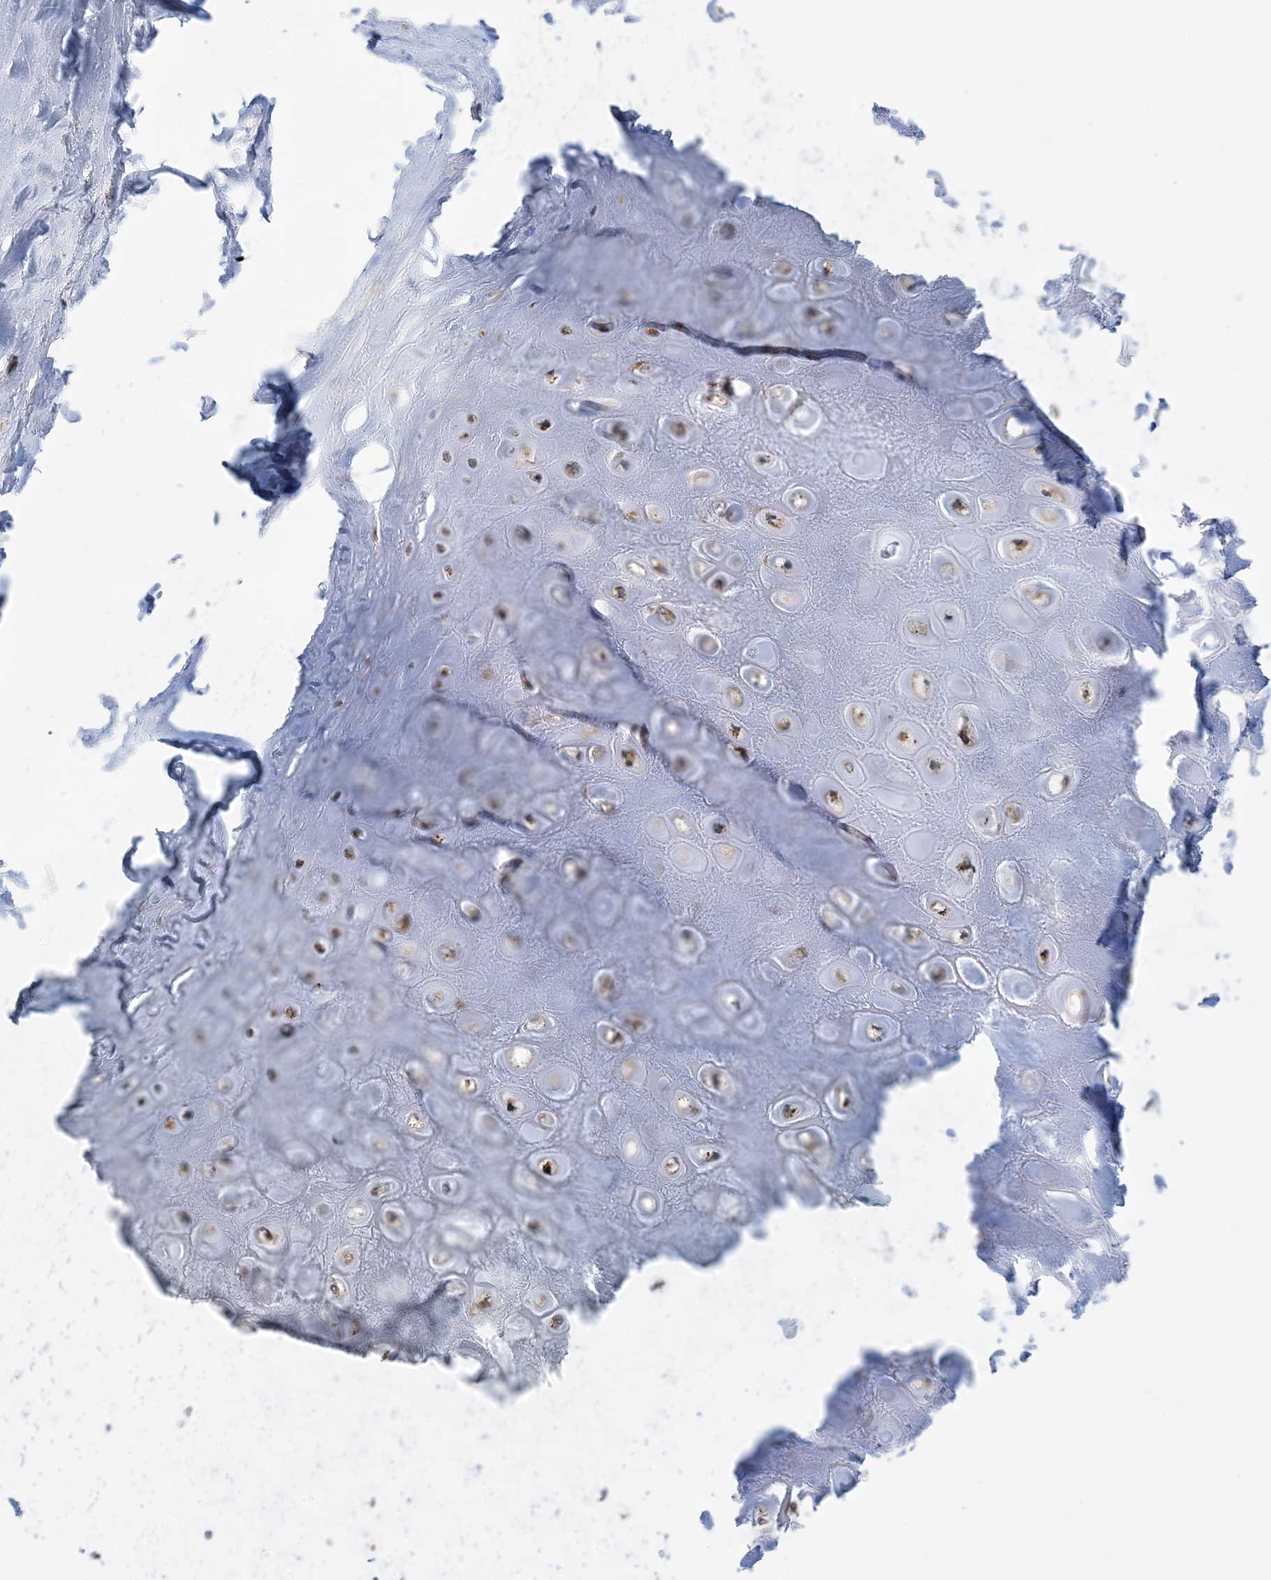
{"staining": {"intensity": "negative", "quantity": "none", "location": "none"}, "tissue": "adipose tissue", "cell_type": "Adipocytes", "image_type": "normal", "snomed": [{"axis": "morphology", "description": "Normal tissue, NOS"}, {"axis": "morphology", "description": "Basal cell carcinoma"}, {"axis": "topography", "description": "Skin"}], "caption": "This is an immunohistochemistry (IHC) micrograph of unremarkable adipose tissue. There is no positivity in adipocytes.", "gene": "CCDC14", "patient": {"sex": "female", "age": 89}}